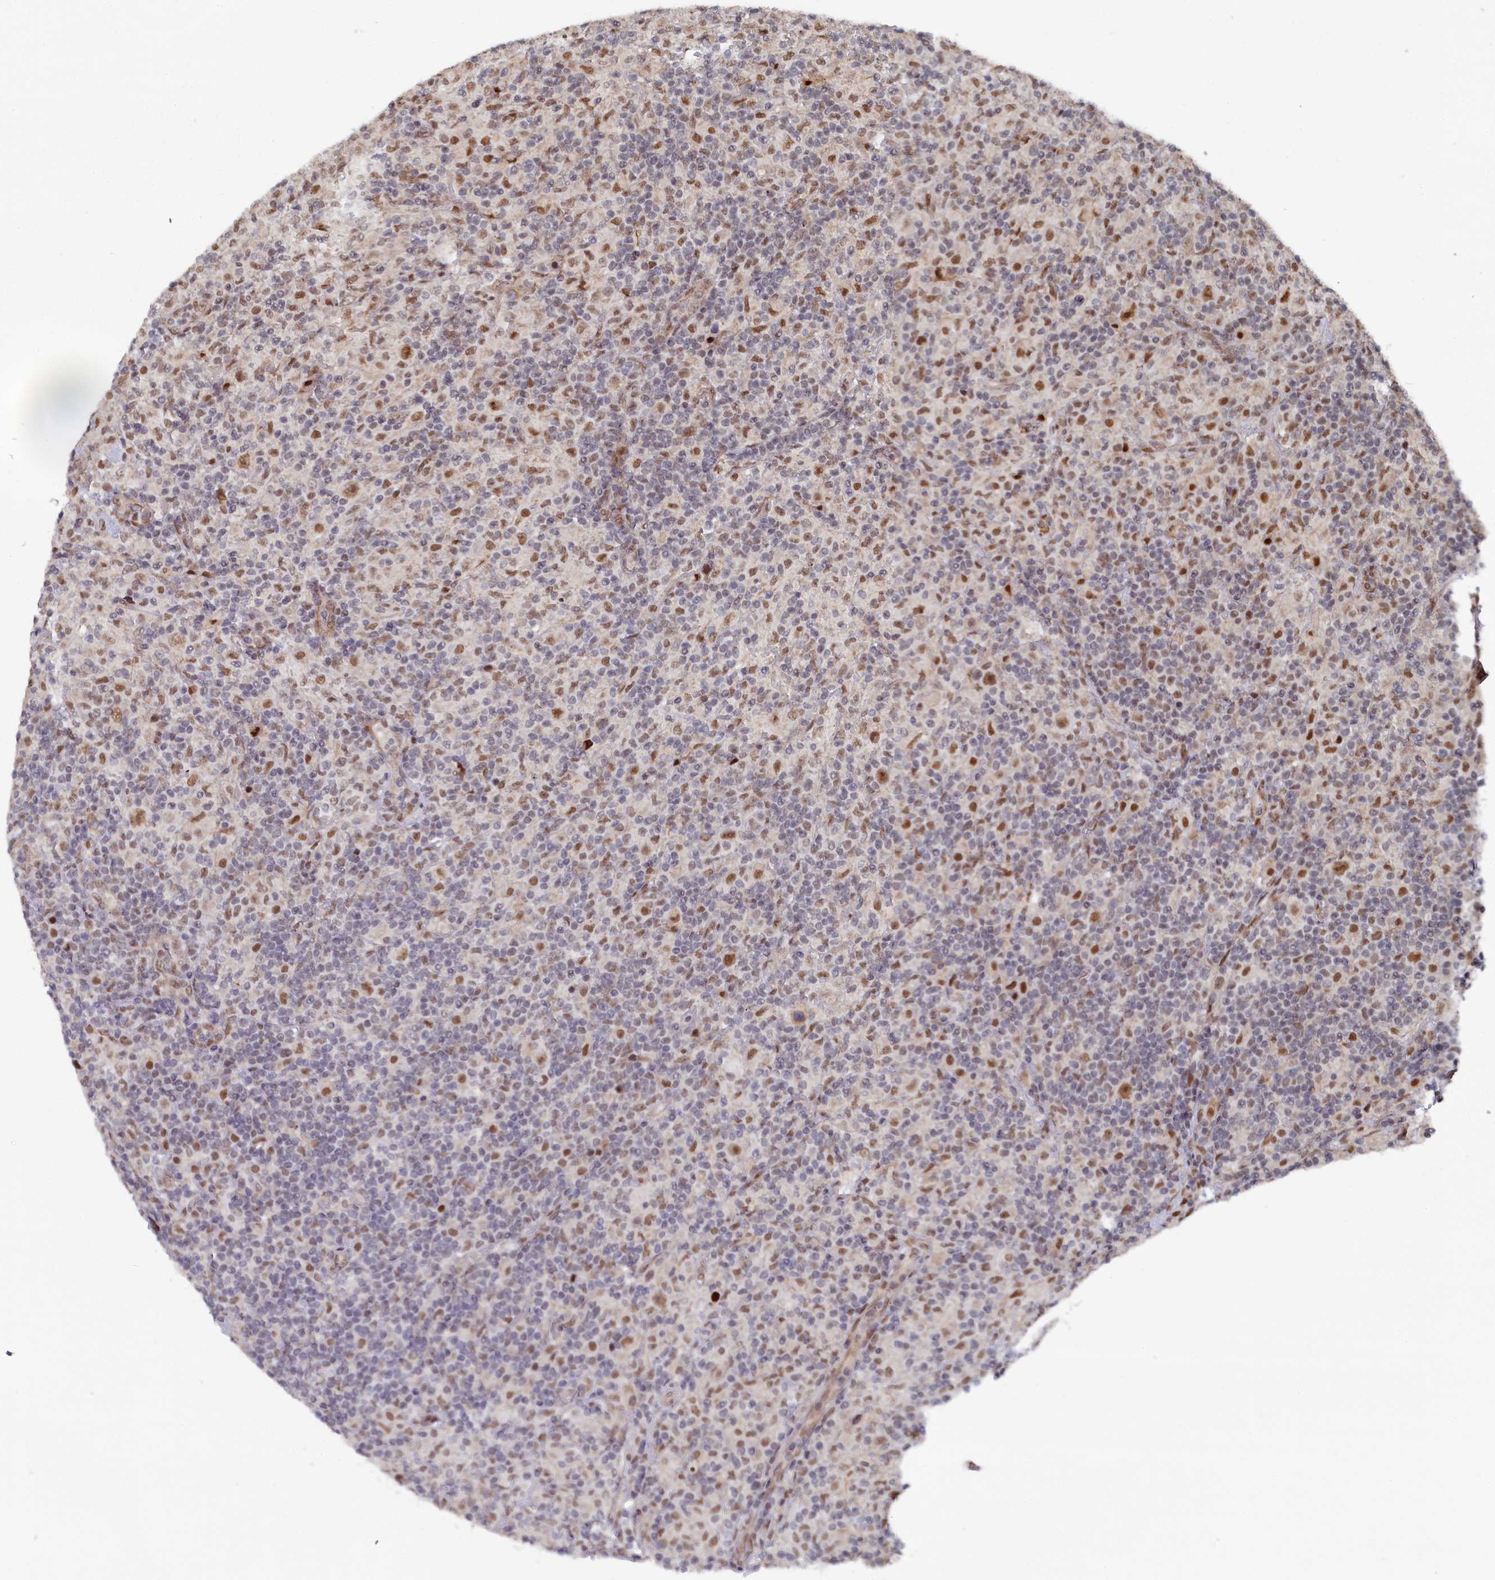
{"staining": {"intensity": "moderate", "quantity": ">75%", "location": "nuclear"}, "tissue": "lymphoma", "cell_type": "Tumor cells", "image_type": "cancer", "snomed": [{"axis": "morphology", "description": "Hodgkin's disease, NOS"}, {"axis": "topography", "description": "Lymph node"}], "caption": "Immunohistochemical staining of lymphoma shows medium levels of moderate nuclear staining in approximately >75% of tumor cells.", "gene": "BUB3", "patient": {"sex": "male", "age": 70}}